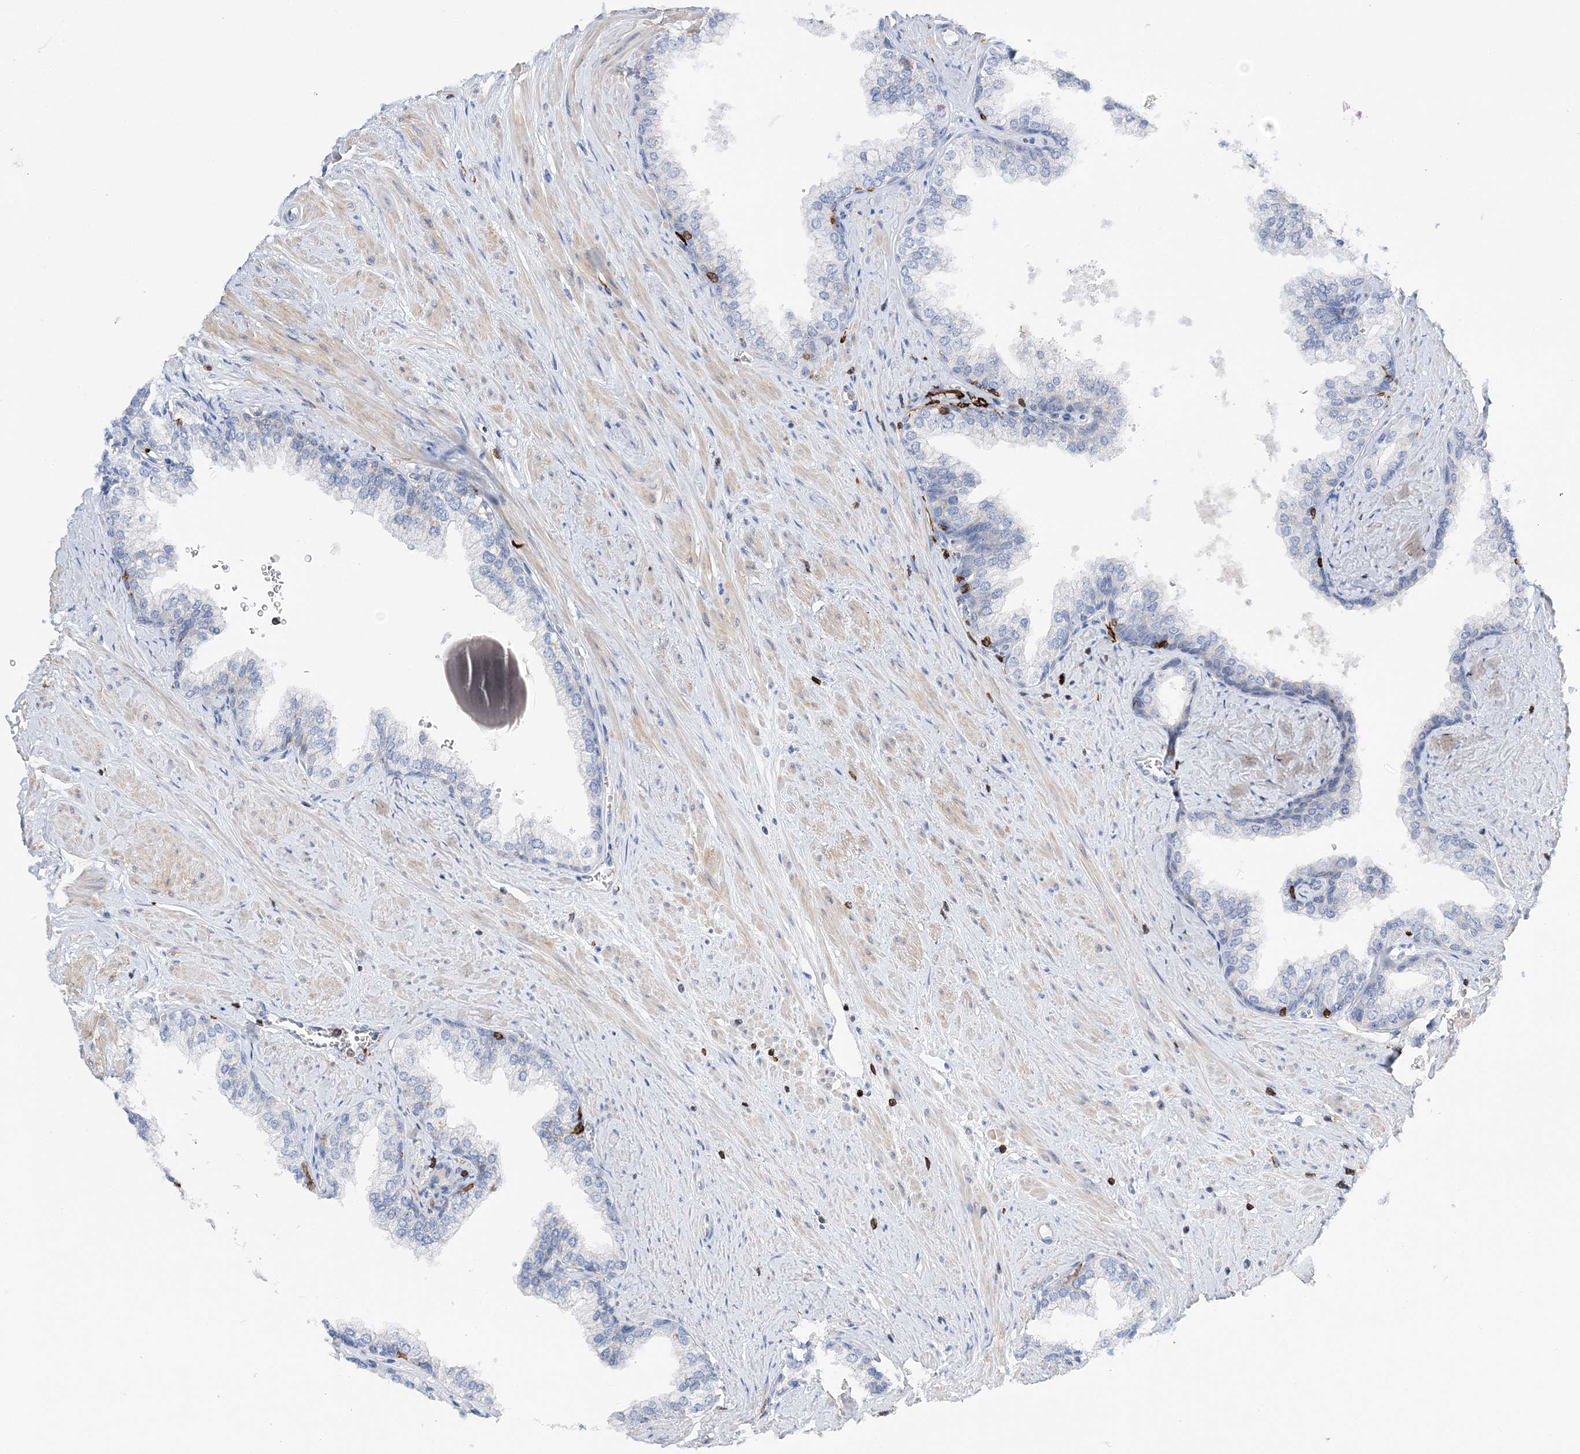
{"staining": {"intensity": "negative", "quantity": "none", "location": "none"}, "tissue": "prostate", "cell_type": "Glandular cells", "image_type": "normal", "snomed": [{"axis": "morphology", "description": "Normal tissue, NOS"}, {"axis": "morphology", "description": "Urothelial carcinoma, Low grade"}, {"axis": "topography", "description": "Urinary bladder"}, {"axis": "topography", "description": "Prostate"}], "caption": "The image displays no staining of glandular cells in unremarkable prostate.", "gene": "PRMT9", "patient": {"sex": "male", "age": 60}}